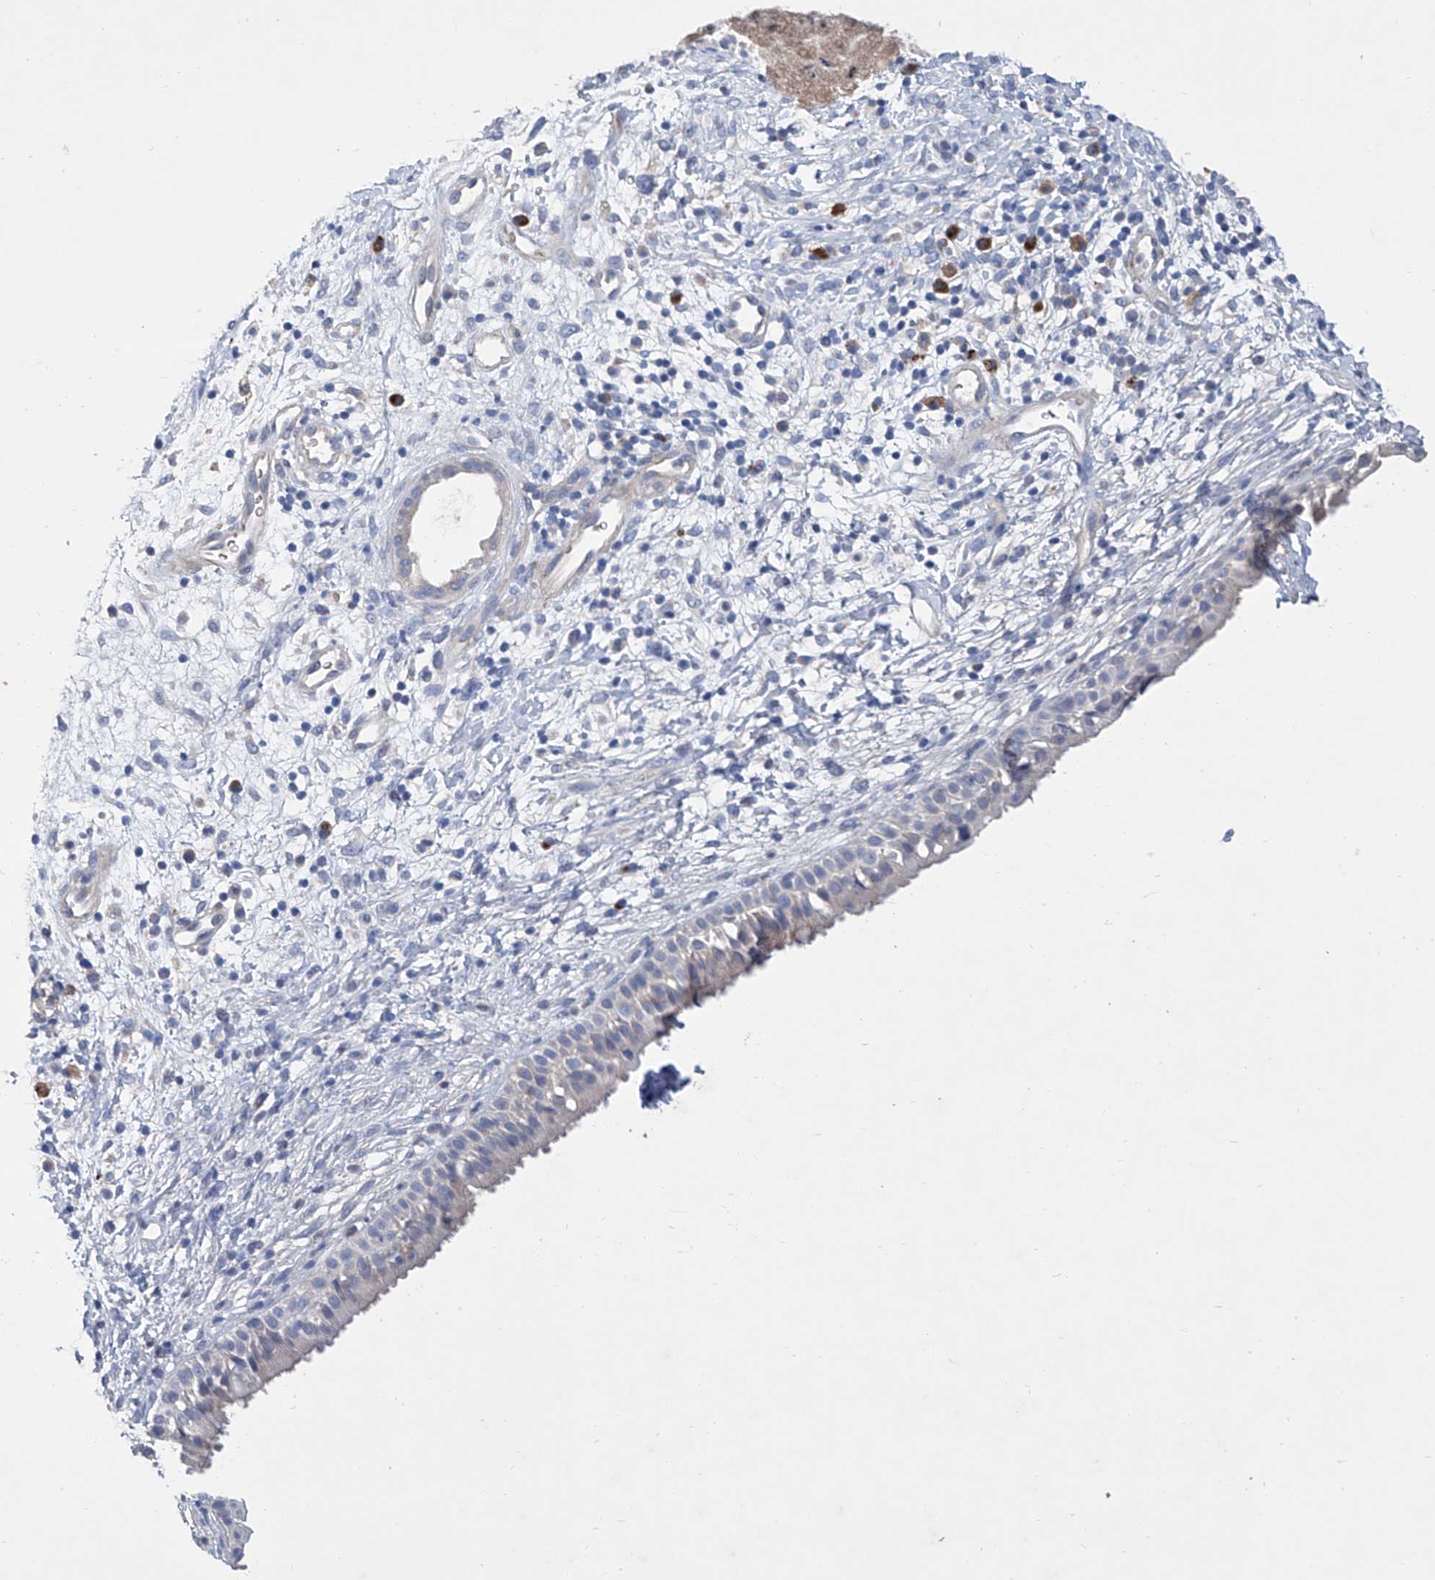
{"staining": {"intensity": "weak", "quantity": "<25%", "location": "cytoplasmic/membranous"}, "tissue": "nasopharynx", "cell_type": "Respiratory epithelial cells", "image_type": "normal", "snomed": [{"axis": "morphology", "description": "Normal tissue, NOS"}, {"axis": "topography", "description": "Nasopharynx"}], "caption": "This is an immunohistochemistry (IHC) micrograph of benign human nasopharynx. There is no positivity in respiratory epithelial cells.", "gene": "GPT", "patient": {"sex": "male", "age": 22}}